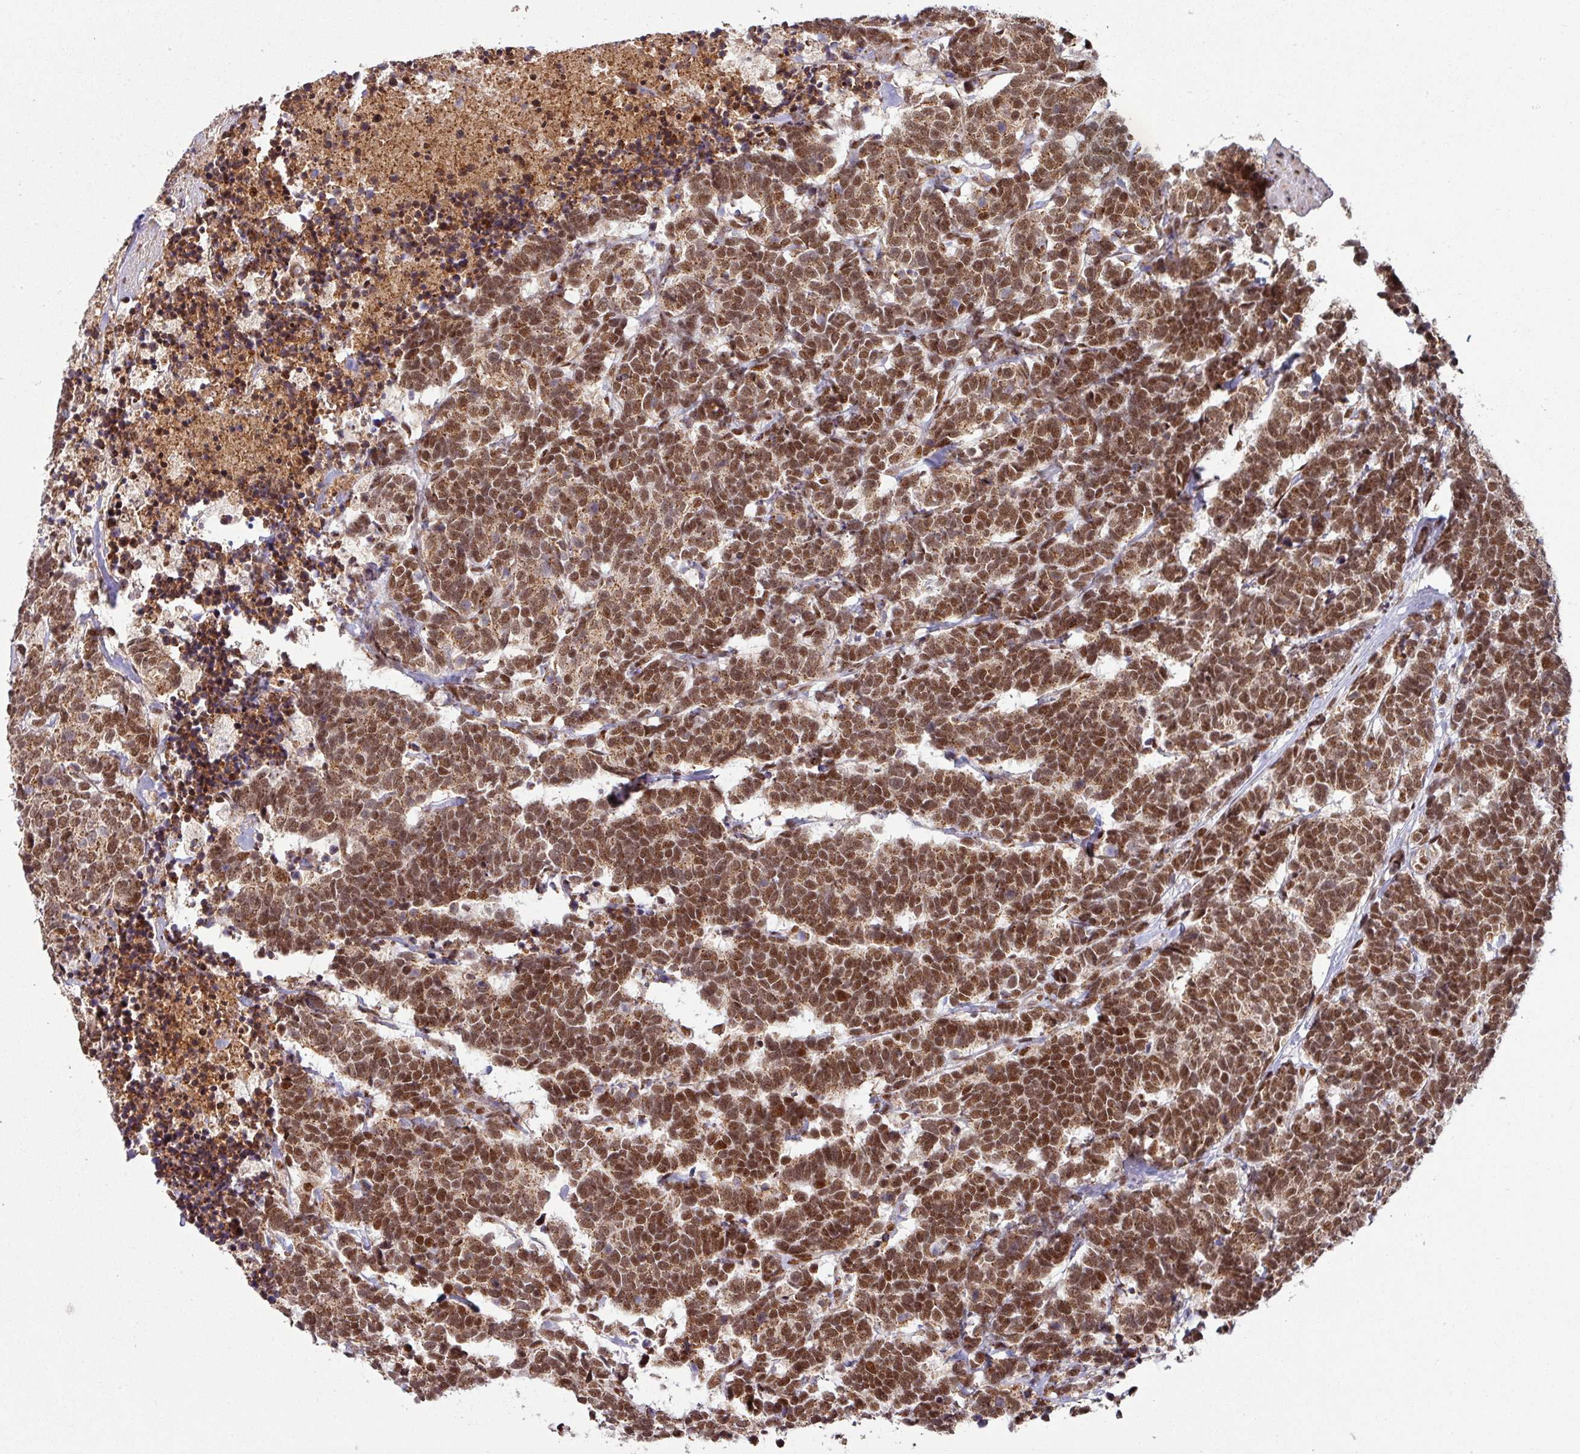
{"staining": {"intensity": "strong", "quantity": ">75%", "location": "nuclear"}, "tissue": "carcinoid", "cell_type": "Tumor cells", "image_type": "cancer", "snomed": [{"axis": "morphology", "description": "Carcinoma, NOS"}, {"axis": "morphology", "description": "Carcinoid, malignant, NOS"}, {"axis": "topography", "description": "Urinary bladder"}], "caption": "High-magnification brightfield microscopy of carcinoid stained with DAB (brown) and counterstained with hematoxylin (blue). tumor cells exhibit strong nuclear staining is present in about>75% of cells.", "gene": "PHF23", "patient": {"sex": "male", "age": 57}}